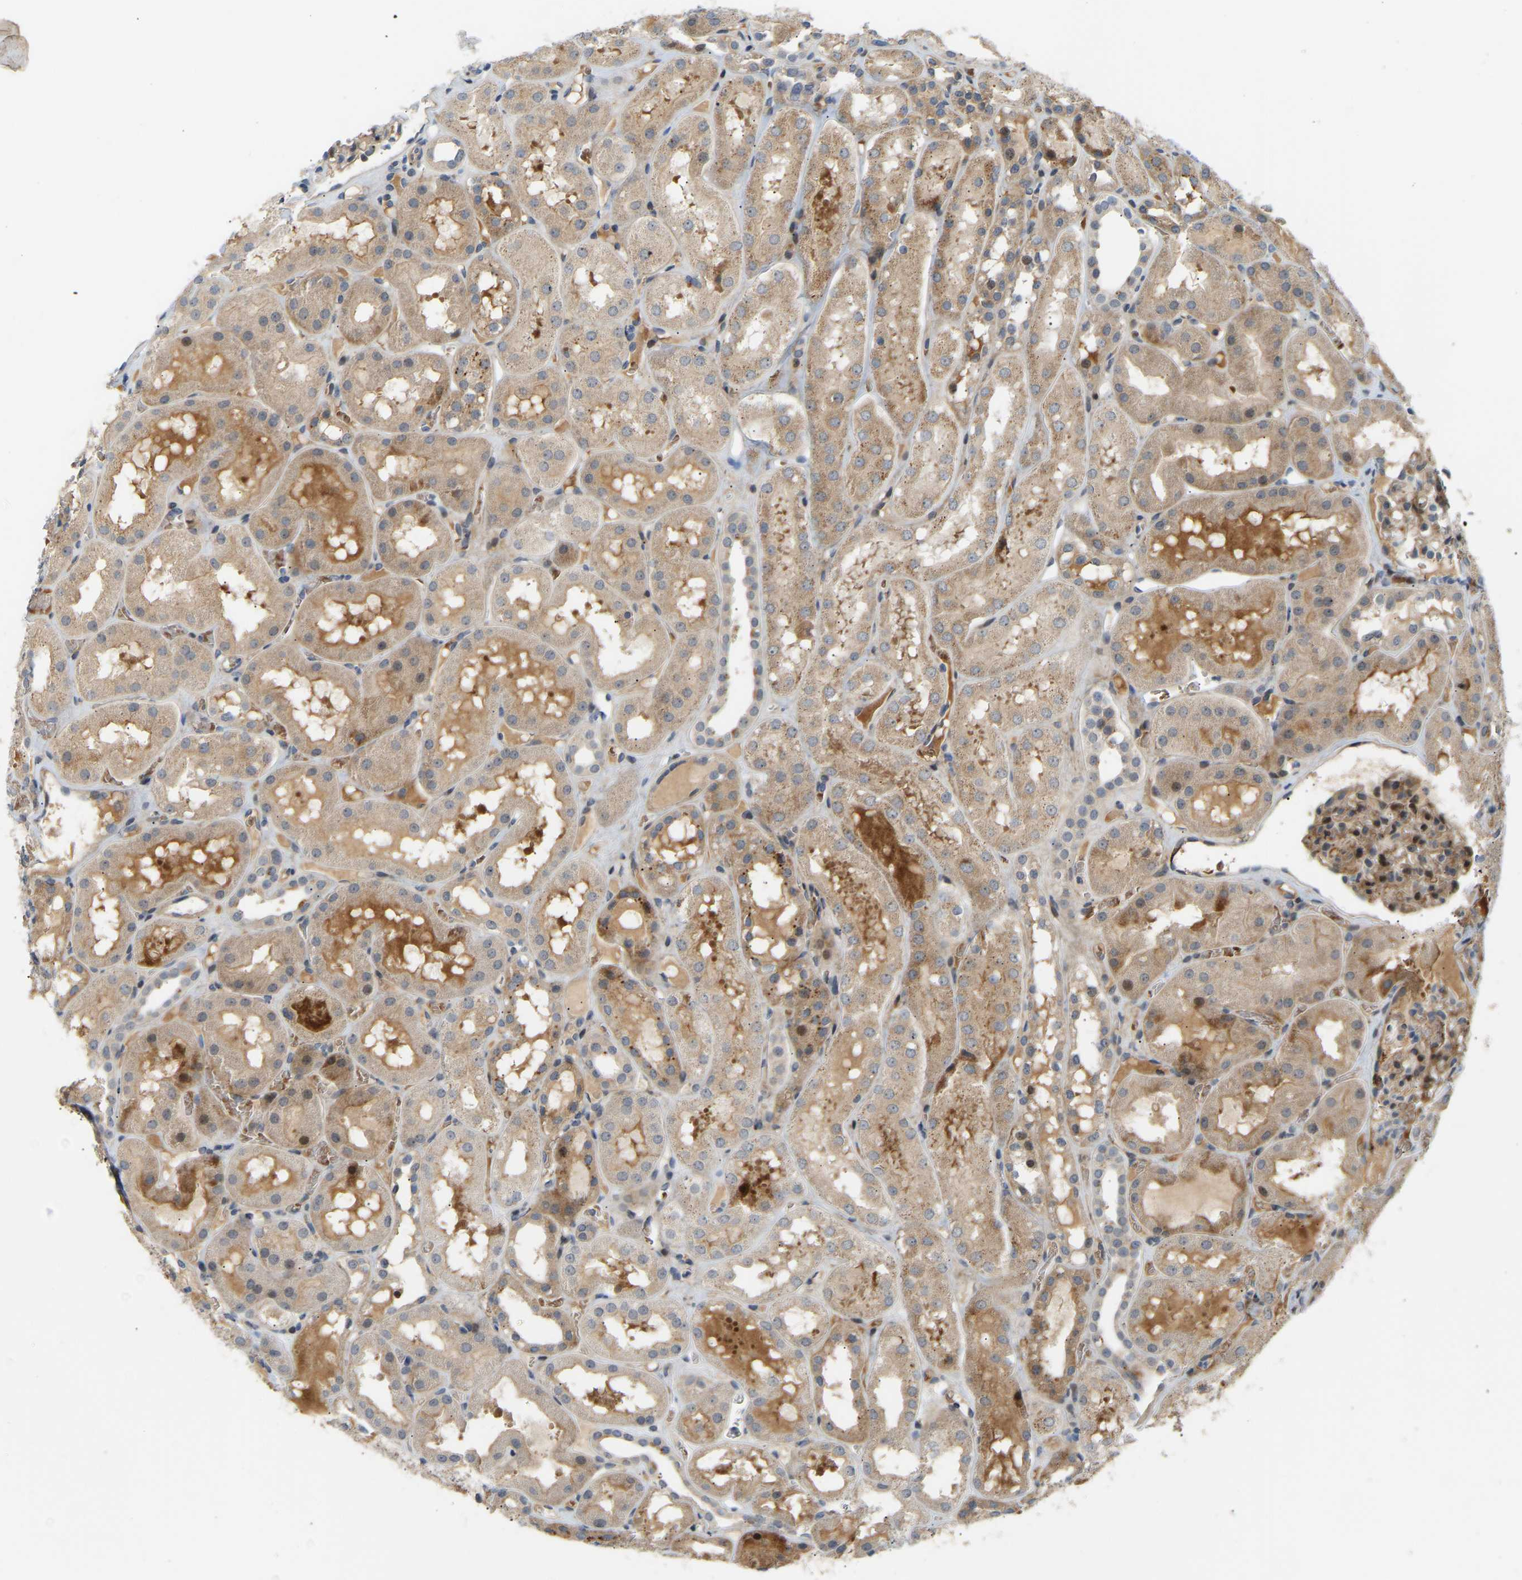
{"staining": {"intensity": "weak", "quantity": "25%-75%", "location": "cytoplasmic/membranous"}, "tissue": "kidney", "cell_type": "Cells in glomeruli", "image_type": "normal", "snomed": [{"axis": "morphology", "description": "Normal tissue, NOS"}, {"axis": "topography", "description": "Kidney"}, {"axis": "topography", "description": "Urinary bladder"}], "caption": "Kidney stained for a protein (brown) reveals weak cytoplasmic/membranous positive expression in about 25%-75% of cells in glomeruli.", "gene": "POGLUT2", "patient": {"sex": "male", "age": 16}}